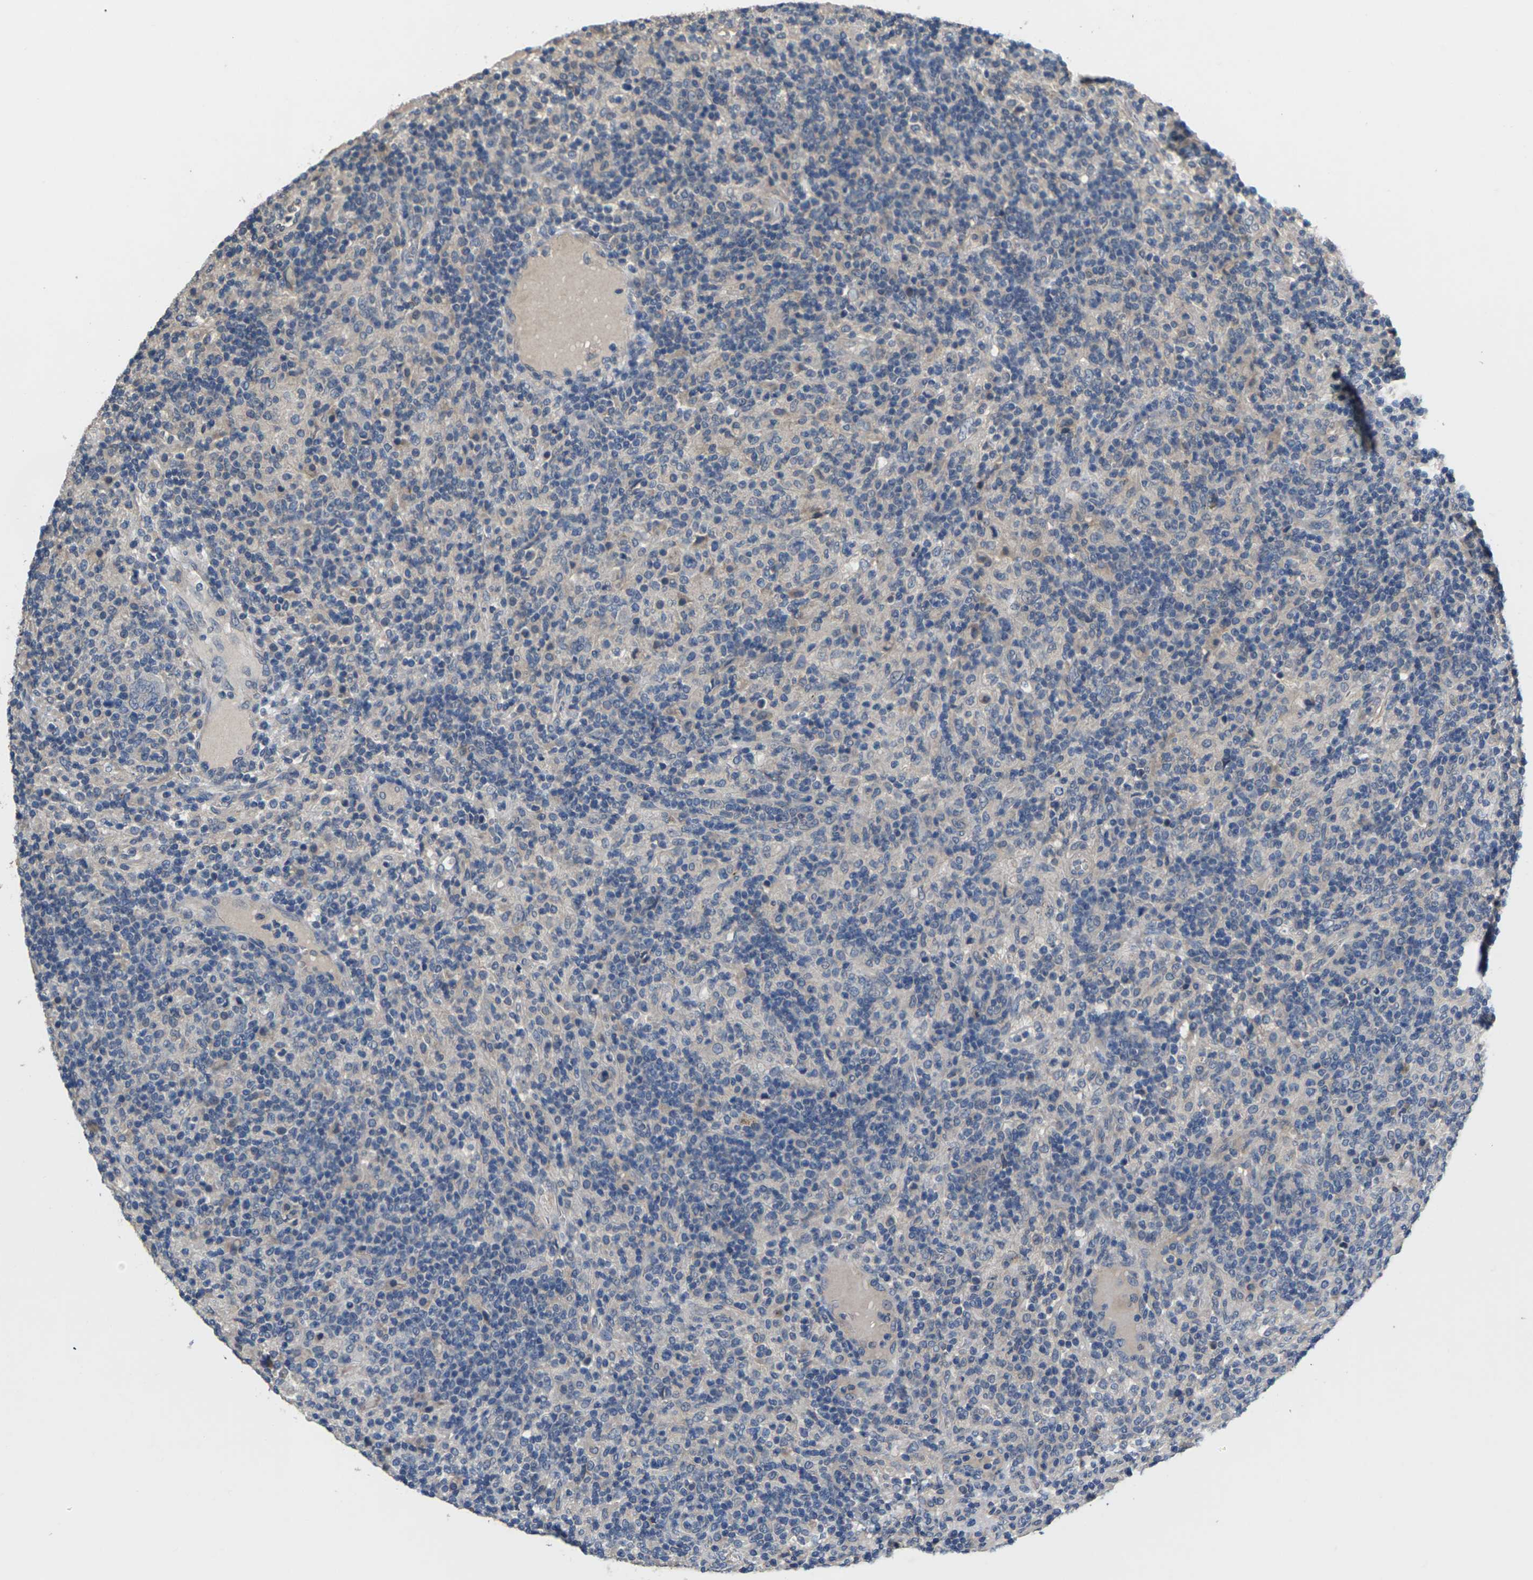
{"staining": {"intensity": "negative", "quantity": "none", "location": "none"}, "tissue": "lymphoma", "cell_type": "Tumor cells", "image_type": "cancer", "snomed": [{"axis": "morphology", "description": "Hodgkin's disease, NOS"}, {"axis": "topography", "description": "Lymph node"}], "caption": "Immunohistochemistry micrograph of human Hodgkin's disease stained for a protein (brown), which exhibits no staining in tumor cells. (Stains: DAB (3,3'-diaminobenzidine) IHC with hematoxylin counter stain, Microscopy: brightfield microscopy at high magnification).", "gene": "SLC2A2", "patient": {"sex": "male", "age": 70}}